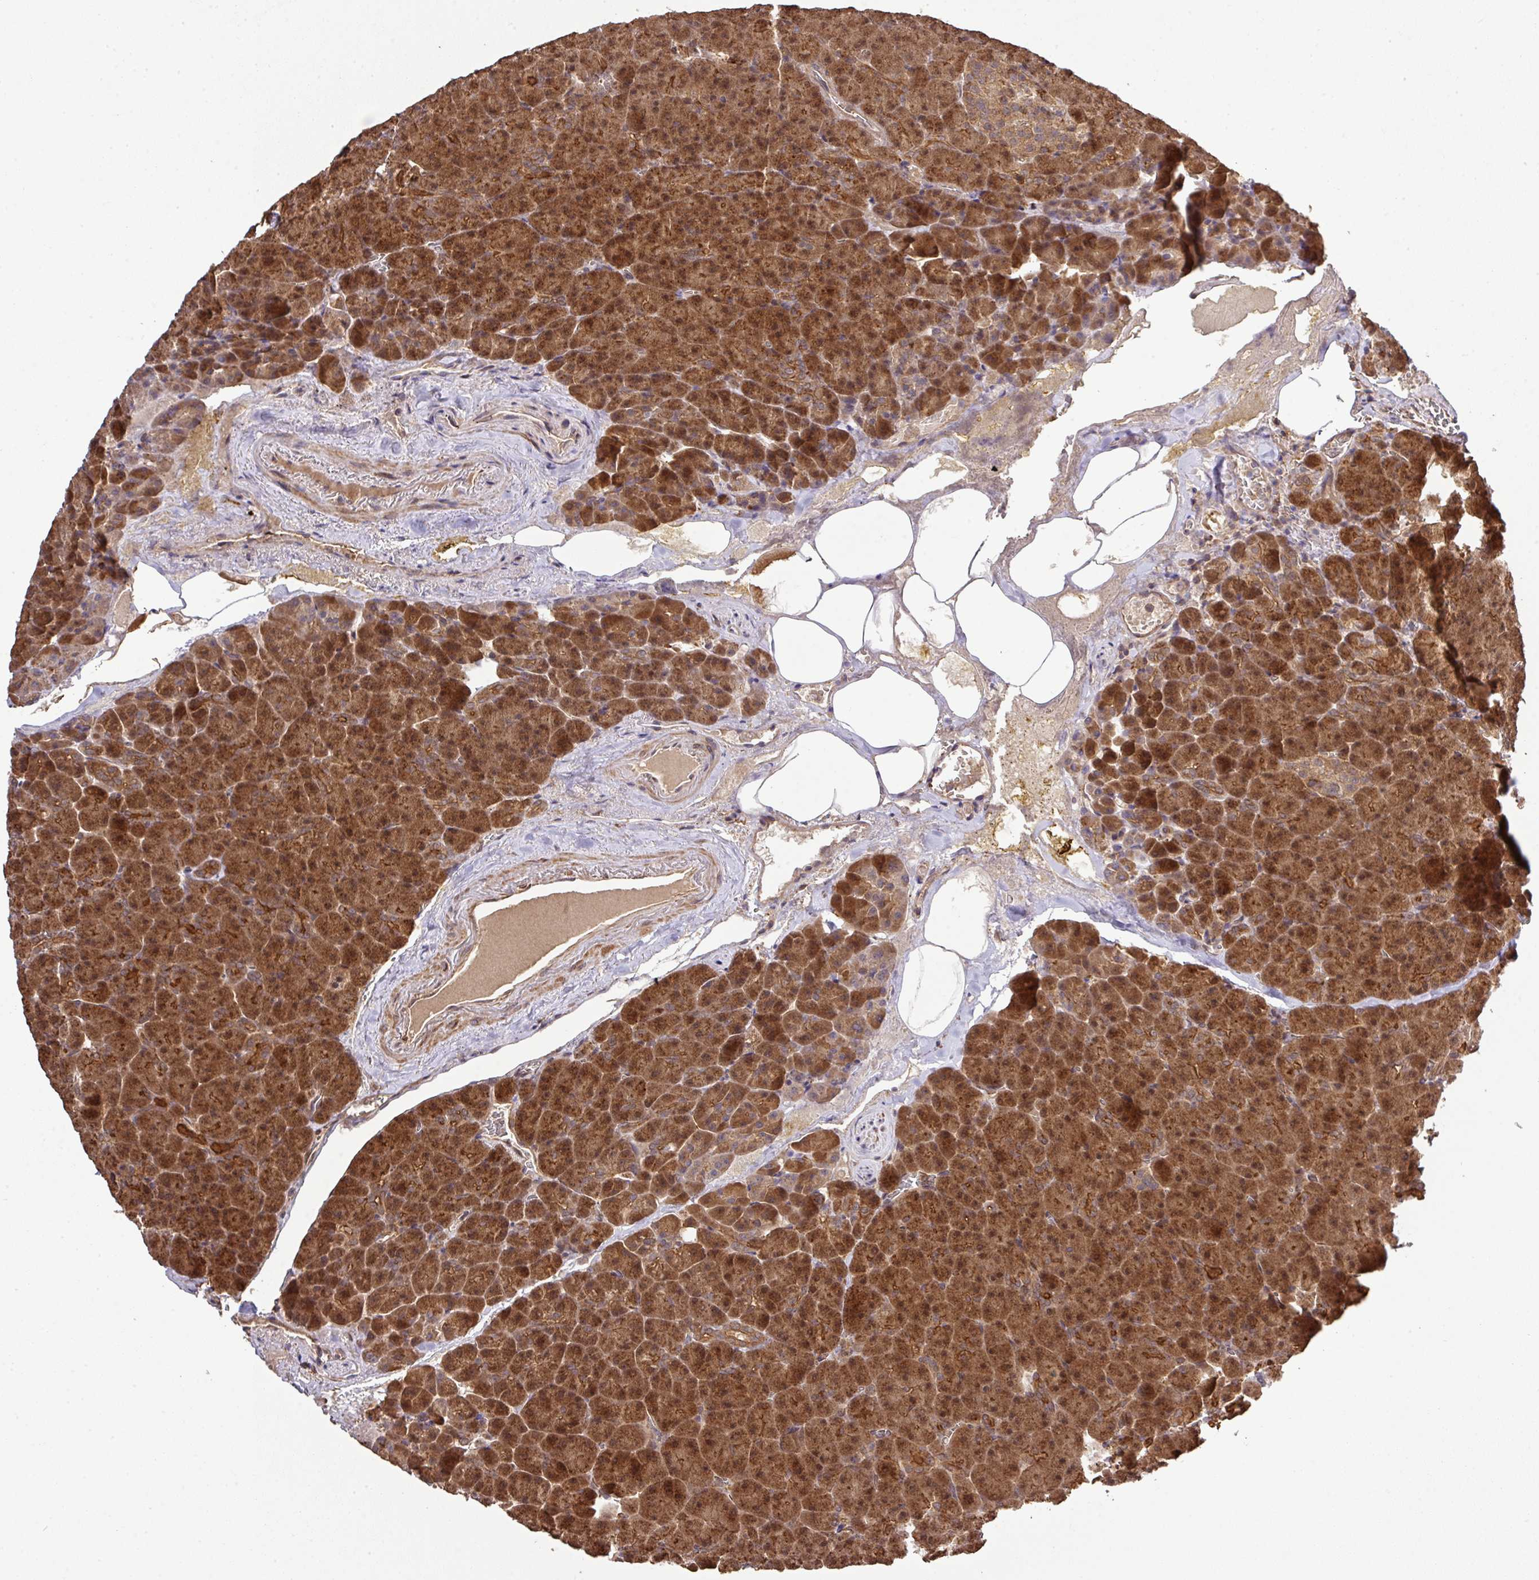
{"staining": {"intensity": "strong", "quantity": ">75%", "location": "cytoplasmic/membranous"}, "tissue": "pancreas", "cell_type": "Exocrine glandular cells", "image_type": "normal", "snomed": [{"axis": "morphology", "description": "Normal tissue, NOS"}, {"axis": "topography", "description": "Pancreas"}], "caption": "Exocrine glandular cells display high levels of strong cytoplasmic/membranous staining in about >75% of cells in normal human pancreas.", "gene": "ARPIN", "patient": {"sex": "female", "age": 74}}